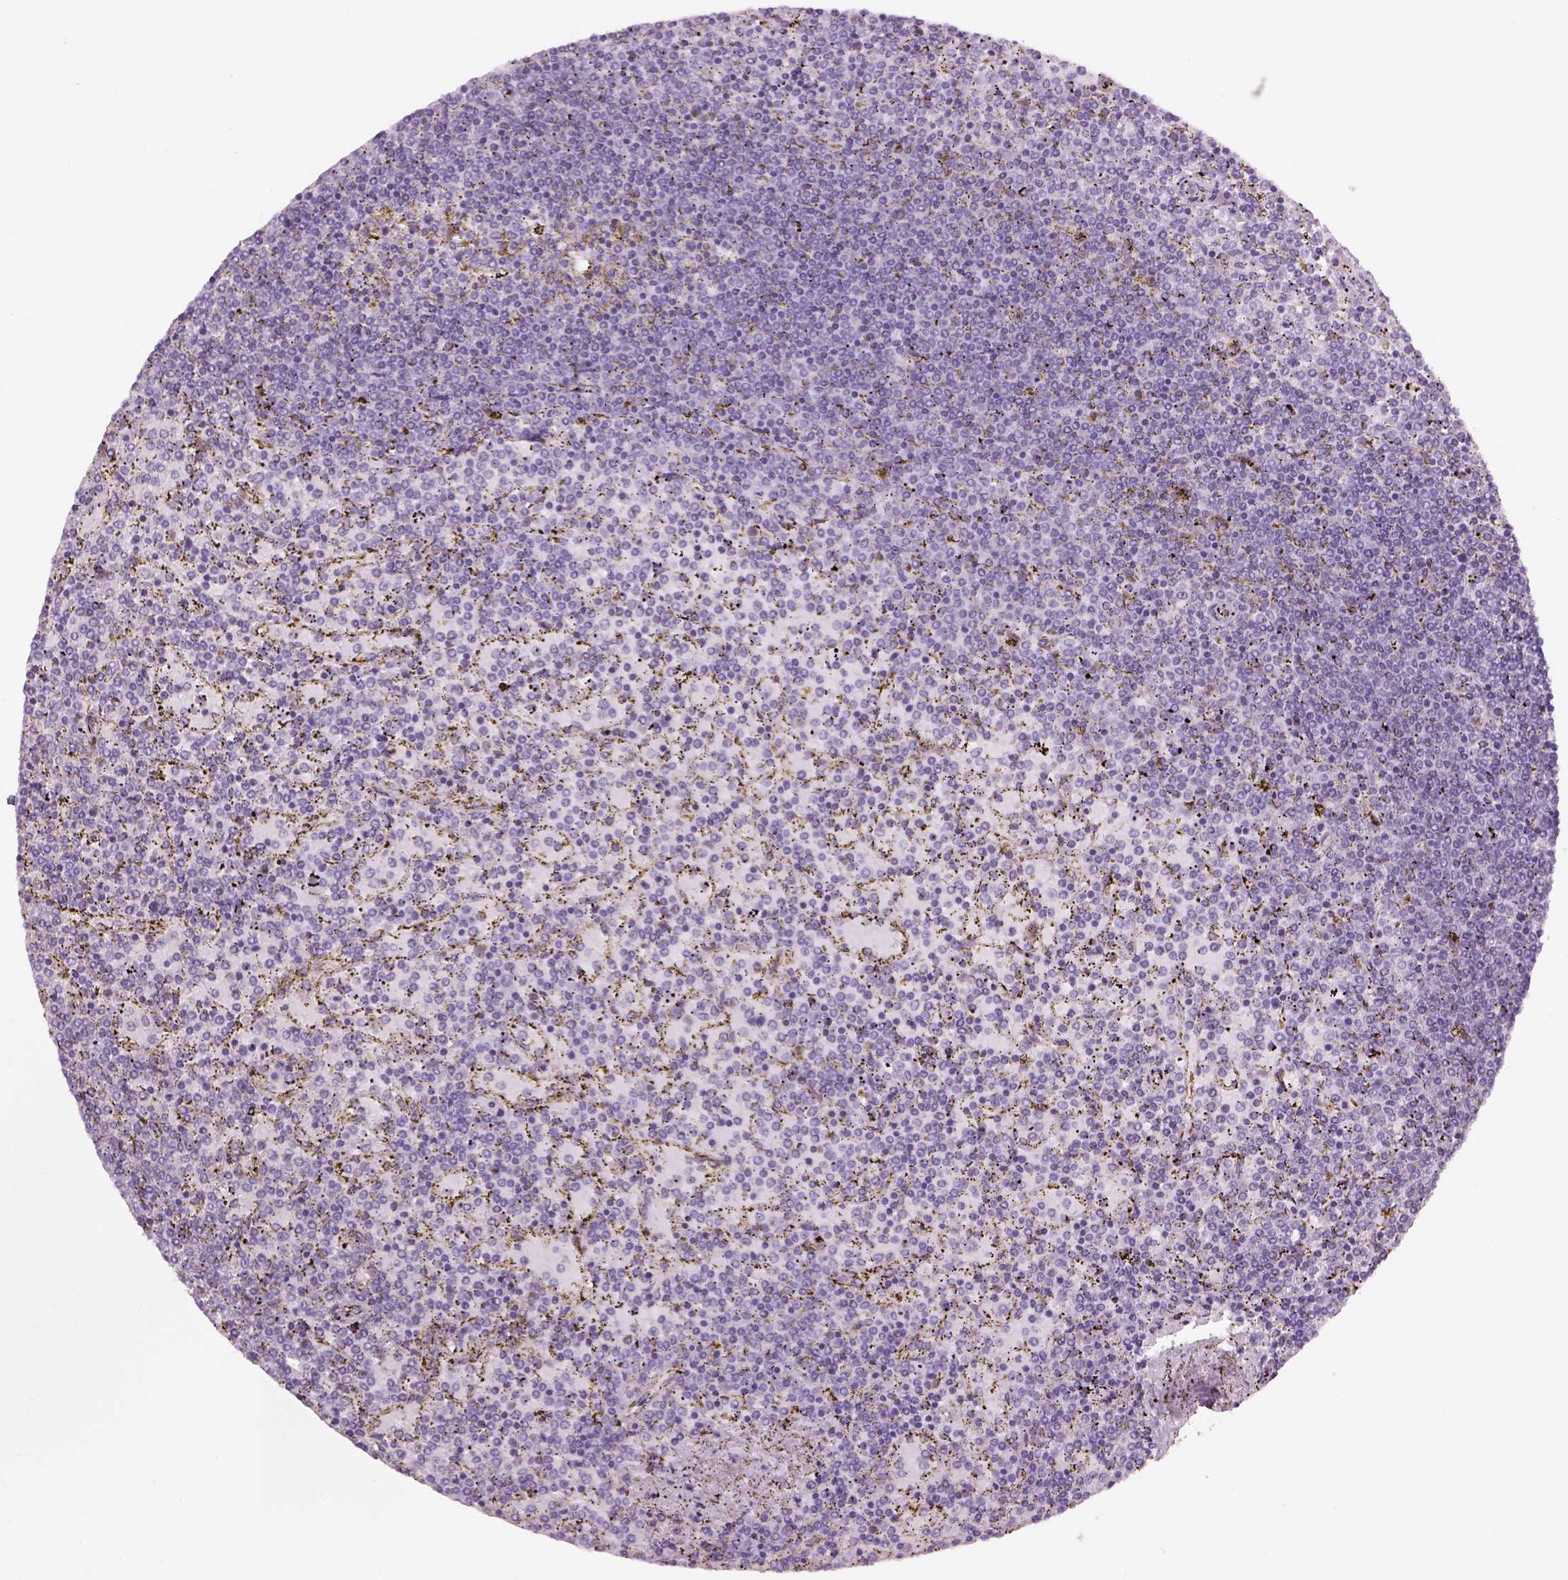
{"staining": {"intensity": "negative", "quantity": "none", "location": "none"}, "tissue": "lymphoma", "cell_type": "Tumor cells", "image_type": "cancer", "snomed": [{"axis": "morphology", "description": "Malignant lymphoma, non-Hodgkin's type, Low grade"}, {"axis": "topography", "description": "Spleen"}], "caption": "Immunohistochemistry (IHC) histopathology image of human lymphoma stained for a protein (brown), which reveals no positivity in tumor cells. (Stains: DAB (3,3'-diaminobenzidine) immunohistochemistry with hematoxylin counter stain, Microscopy: brightfield microscopy at high magnification).", "gene": "IFT52", "patient": {"sex": "female", "age": 77}}